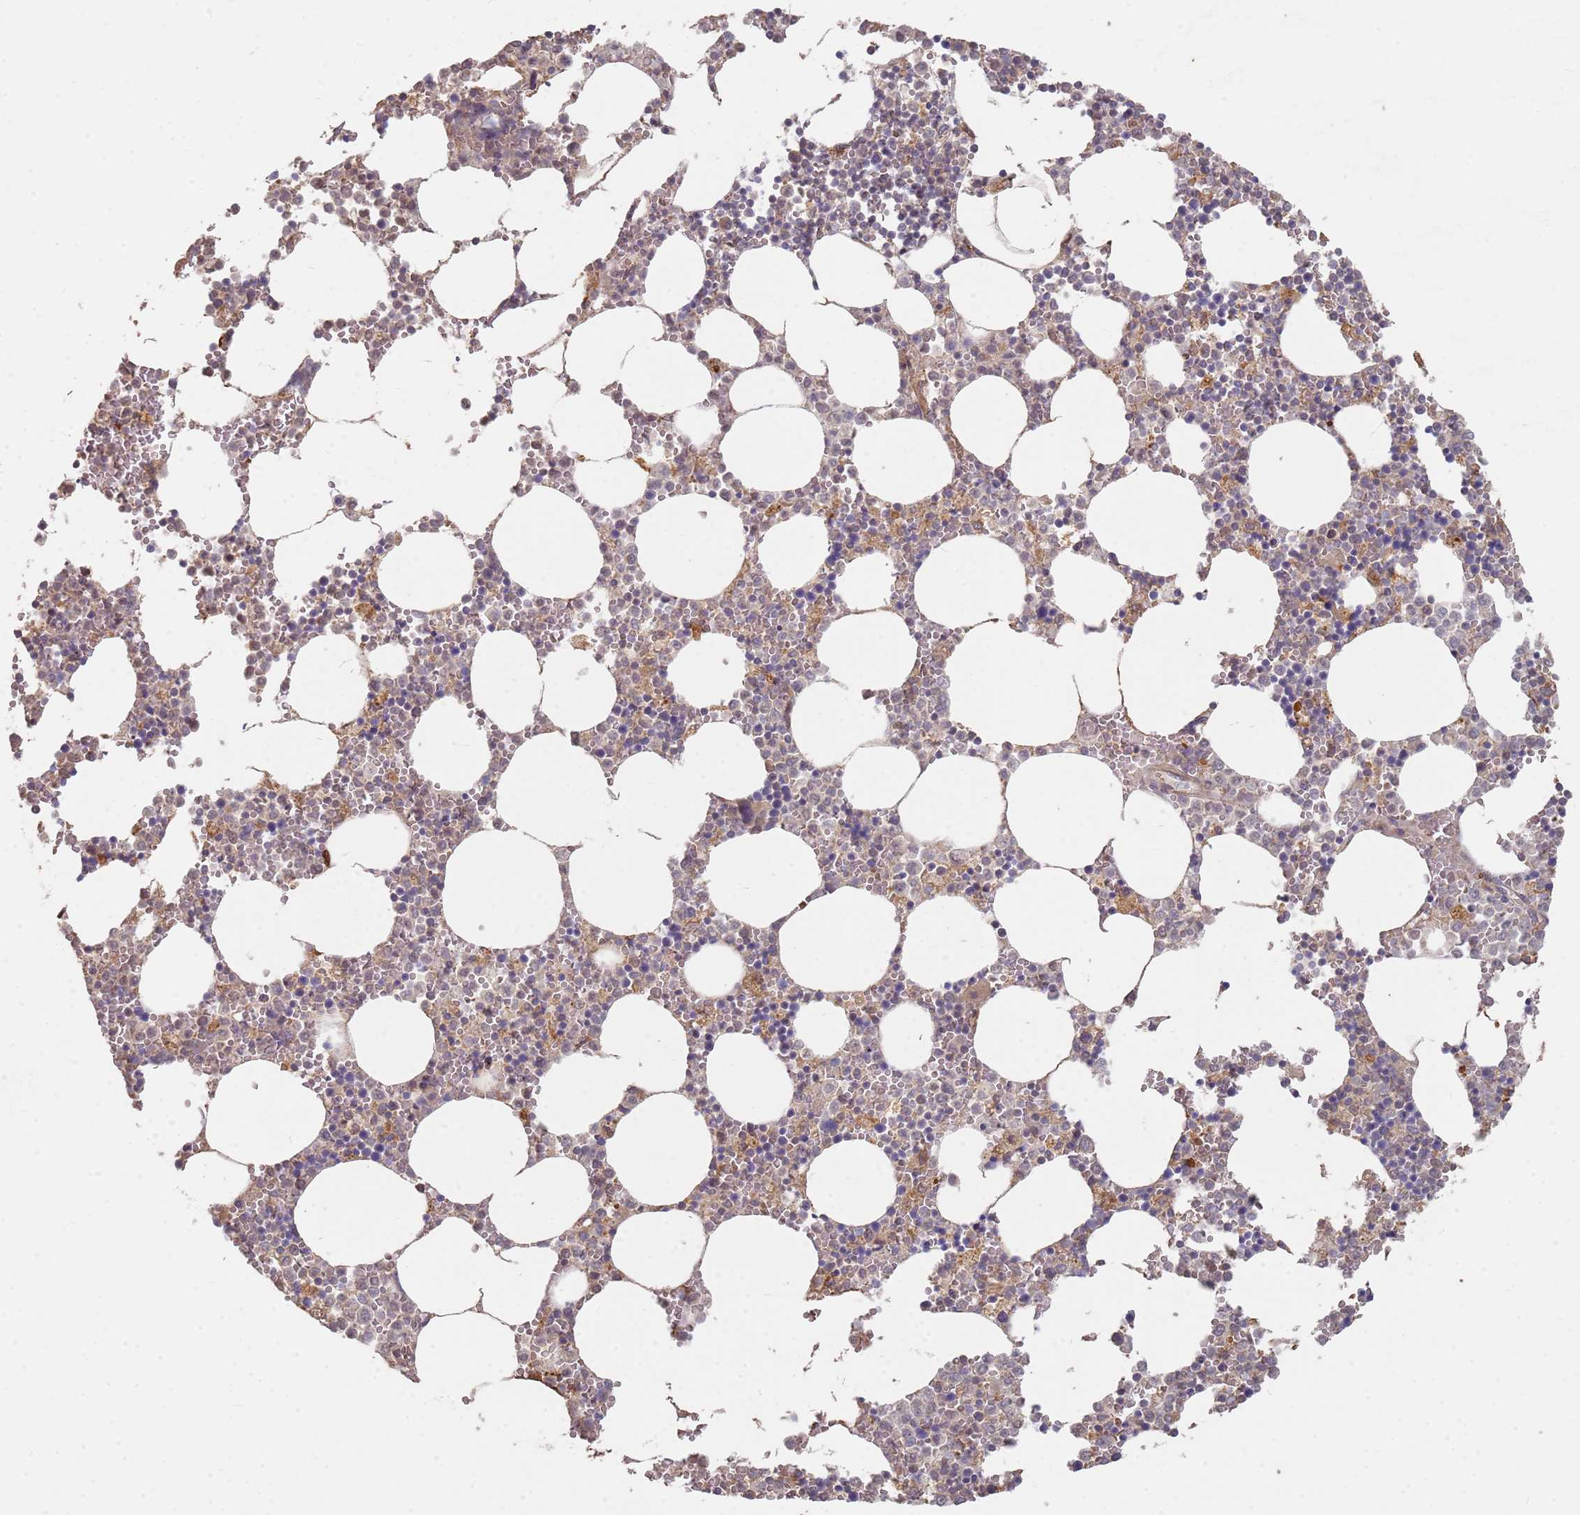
{"staining": {"intensity": "moderate", "quantity": "25%-75%", "location": "cytoplasmic/membranous,nuclear"}, "tissue": "bone marrow", "cell_type": "Hematopoietic cells", "image_type": "normal", "snomed": [{"axis": "morphology", "description": "Normal tissue, NOS"}, {"axis": "topography", "description": "Bone marrow"}], "caption": "Immunohistochemistry of unremarkable bone marrow reveals medium levels of moderate cytoplasmic/membranous,nuclear positivity in approximately 25%-75% of hematopoietic cells. The staining is performed using DAB brown chromogen to label protein expression. The nuclei are counter-stained blue using hematoxylin.", "gene": "MPEG1", "patient": {"sex": "female", "age": 64}}